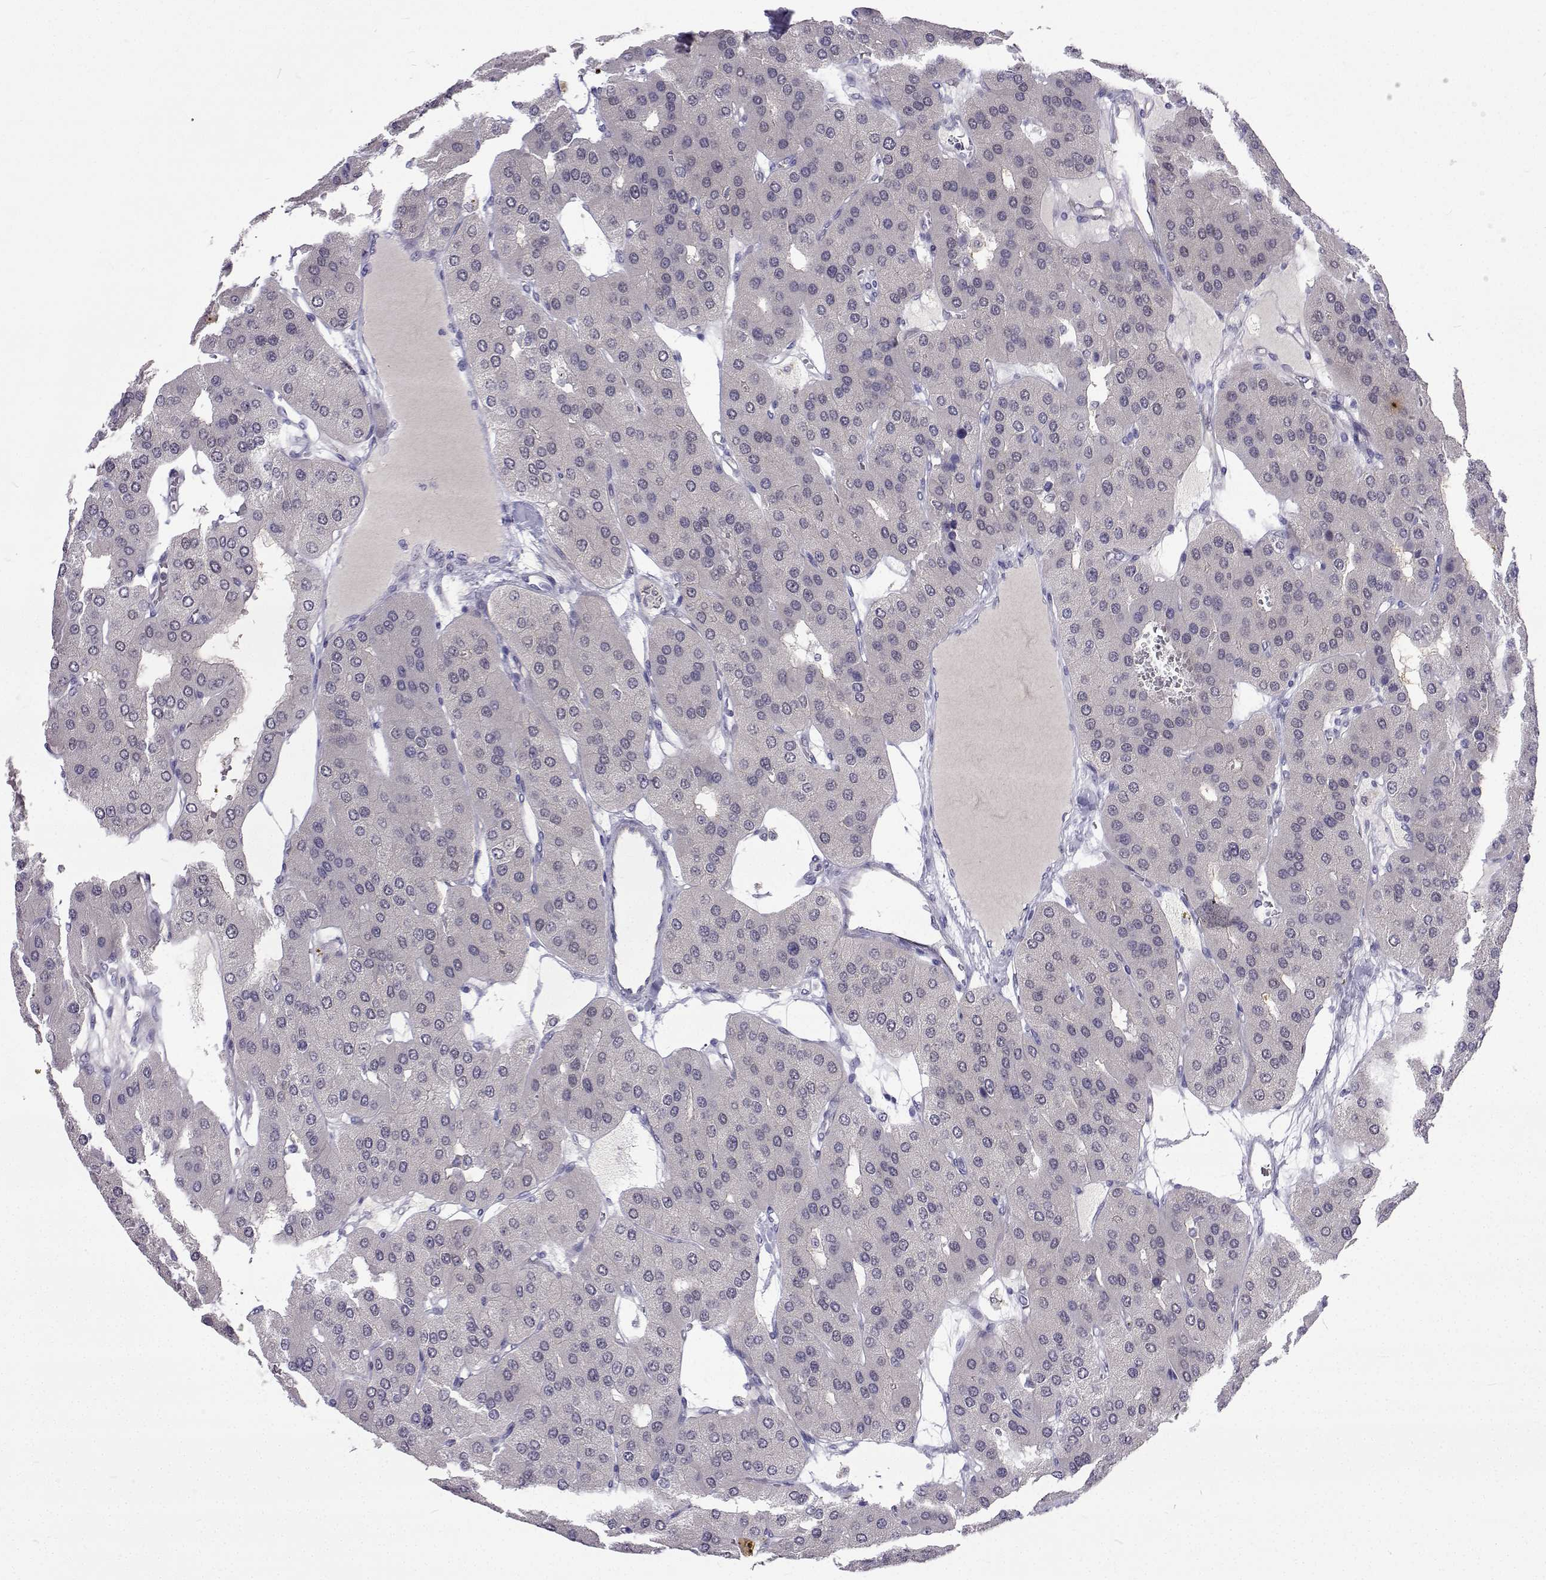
{"staining": {"intensity": "negative", "quantity": "none", "location": "none"}, "tissue": "parathyroid gland", "cell_type": "Glandular cells", "image_type": "normal", "snomed": [{"axis": "morphology", "description": "Normal tissue, NOS"}, {"axis": "morphology", "description": "Adenoma, NOS"}, {"axis": "topography", "description": "Parathyroid gland"}], "caption": "IHC of benign parathyroid gland reveals no positivity in glandular cells.", "gene": "GALM", "patient": {"sex": "female", "age": 86}}